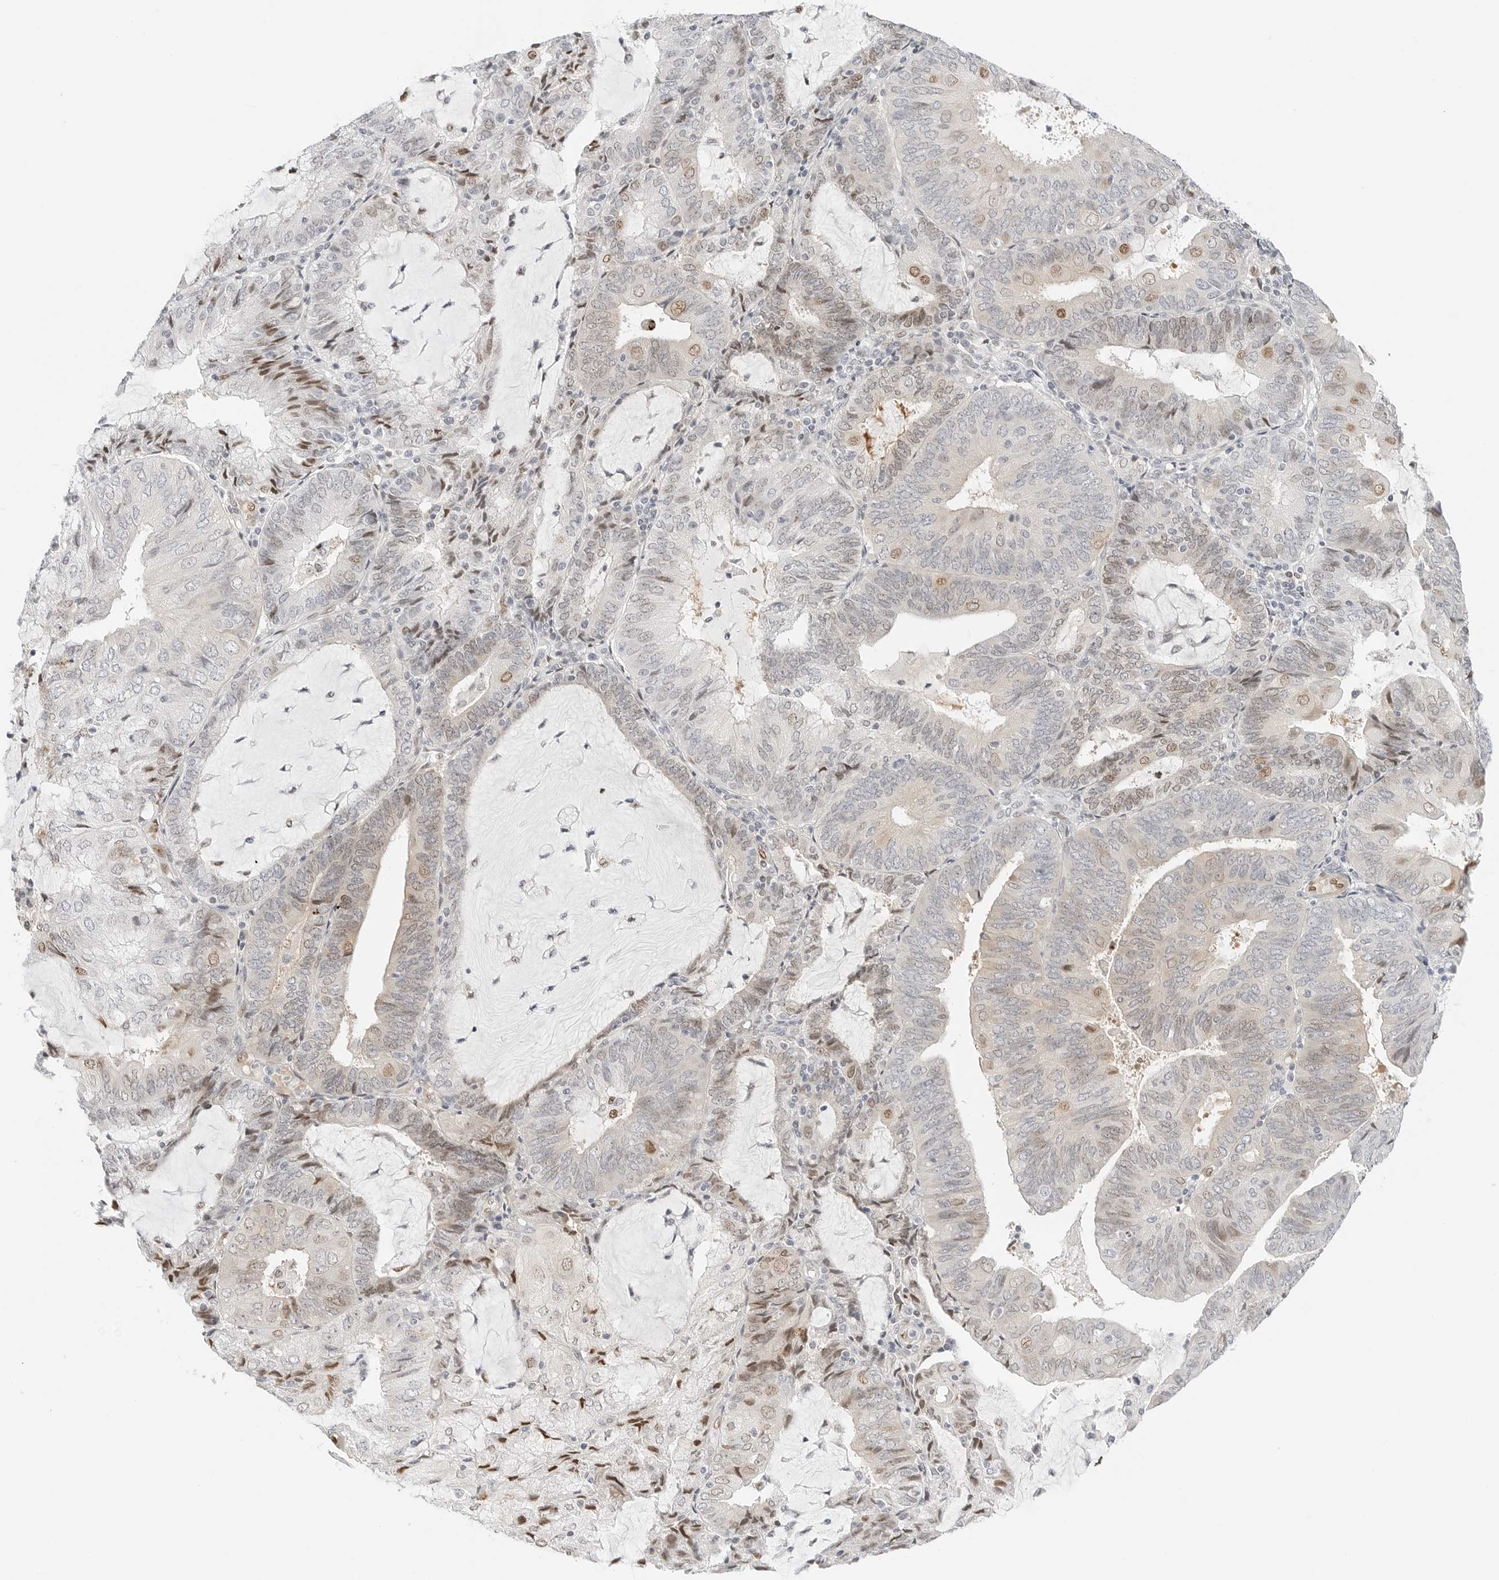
{"staining": {"intensity": "moderate", "quantity": "<25%", "location": "nuclear"}, "tissue": "endometrial cancer", "cell_type": "Tumor cells", "image_type": "cancer", "snomed": [{"axis": "morphology", "description": "Adenocarcinoma, NOS"}, {"axis": "topography", "description": "Endometrium"}], "caption": "Adenocarcinoma (endometrial) stained with a brown dye shows moderate nuclear positive expression in about <25% of tumor cells.", "gene": "SPIDR", "patient": {"sex": "female", "age": 81}}